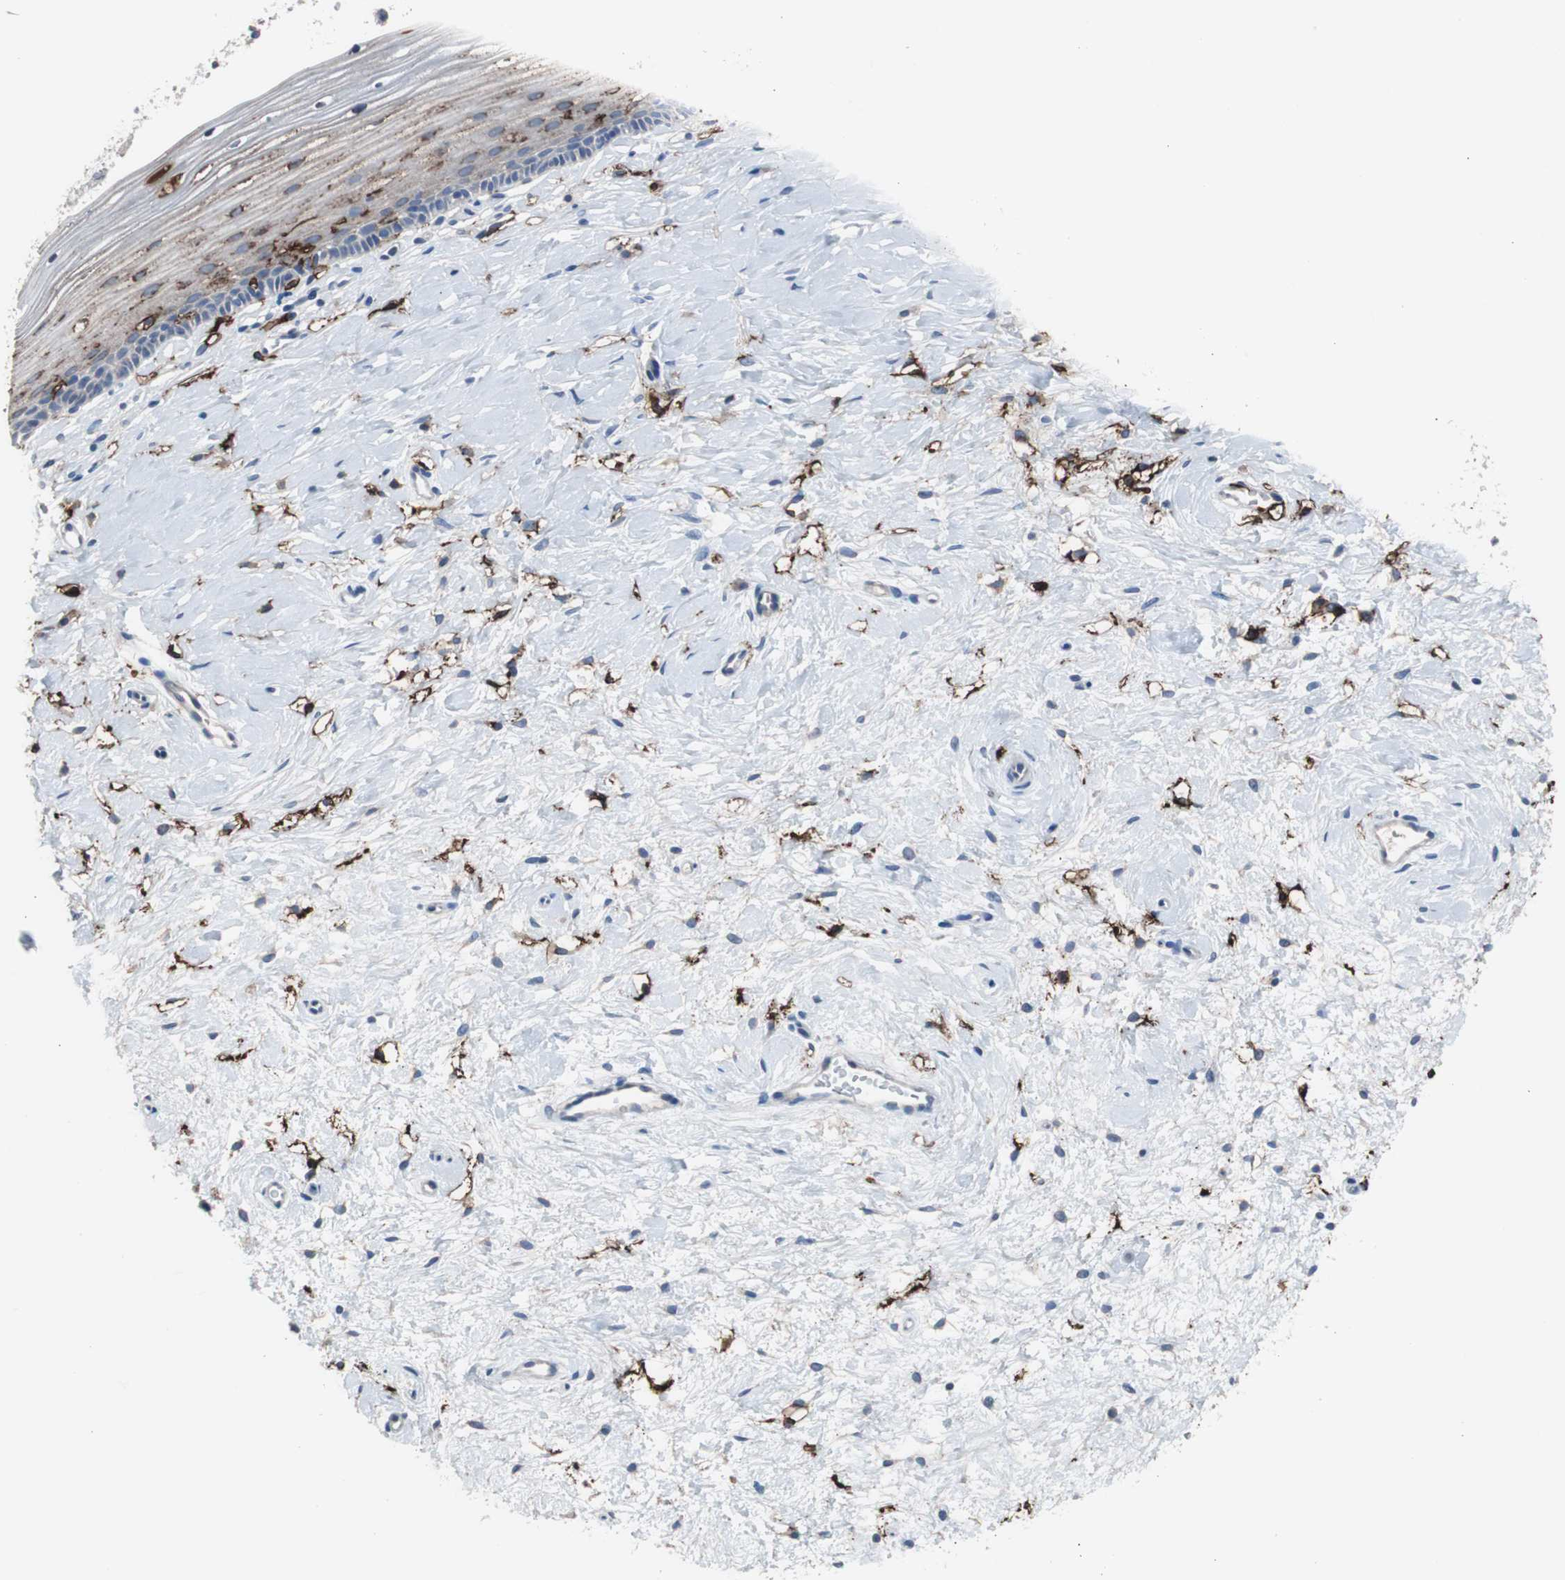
{"staining": {"intensity": "negative", "quantity": "none", "location": "none"}, "tissue": "cervix", "cell_type": "Glandular cells", "image_type": "normal", "snomed": [{"axis": "morphology", "description": "Normal tissue, NOS"}, {"axis": "topography", "description": "Cervix"}], "caption": "DAB (3,3'-diaminobenzidine) immunohistochemical staining of benign human cervix reveals no significant positivity in glandular cells.", "gene": "FCGR2B", "patient": {"sex": "female", "age": 39}}